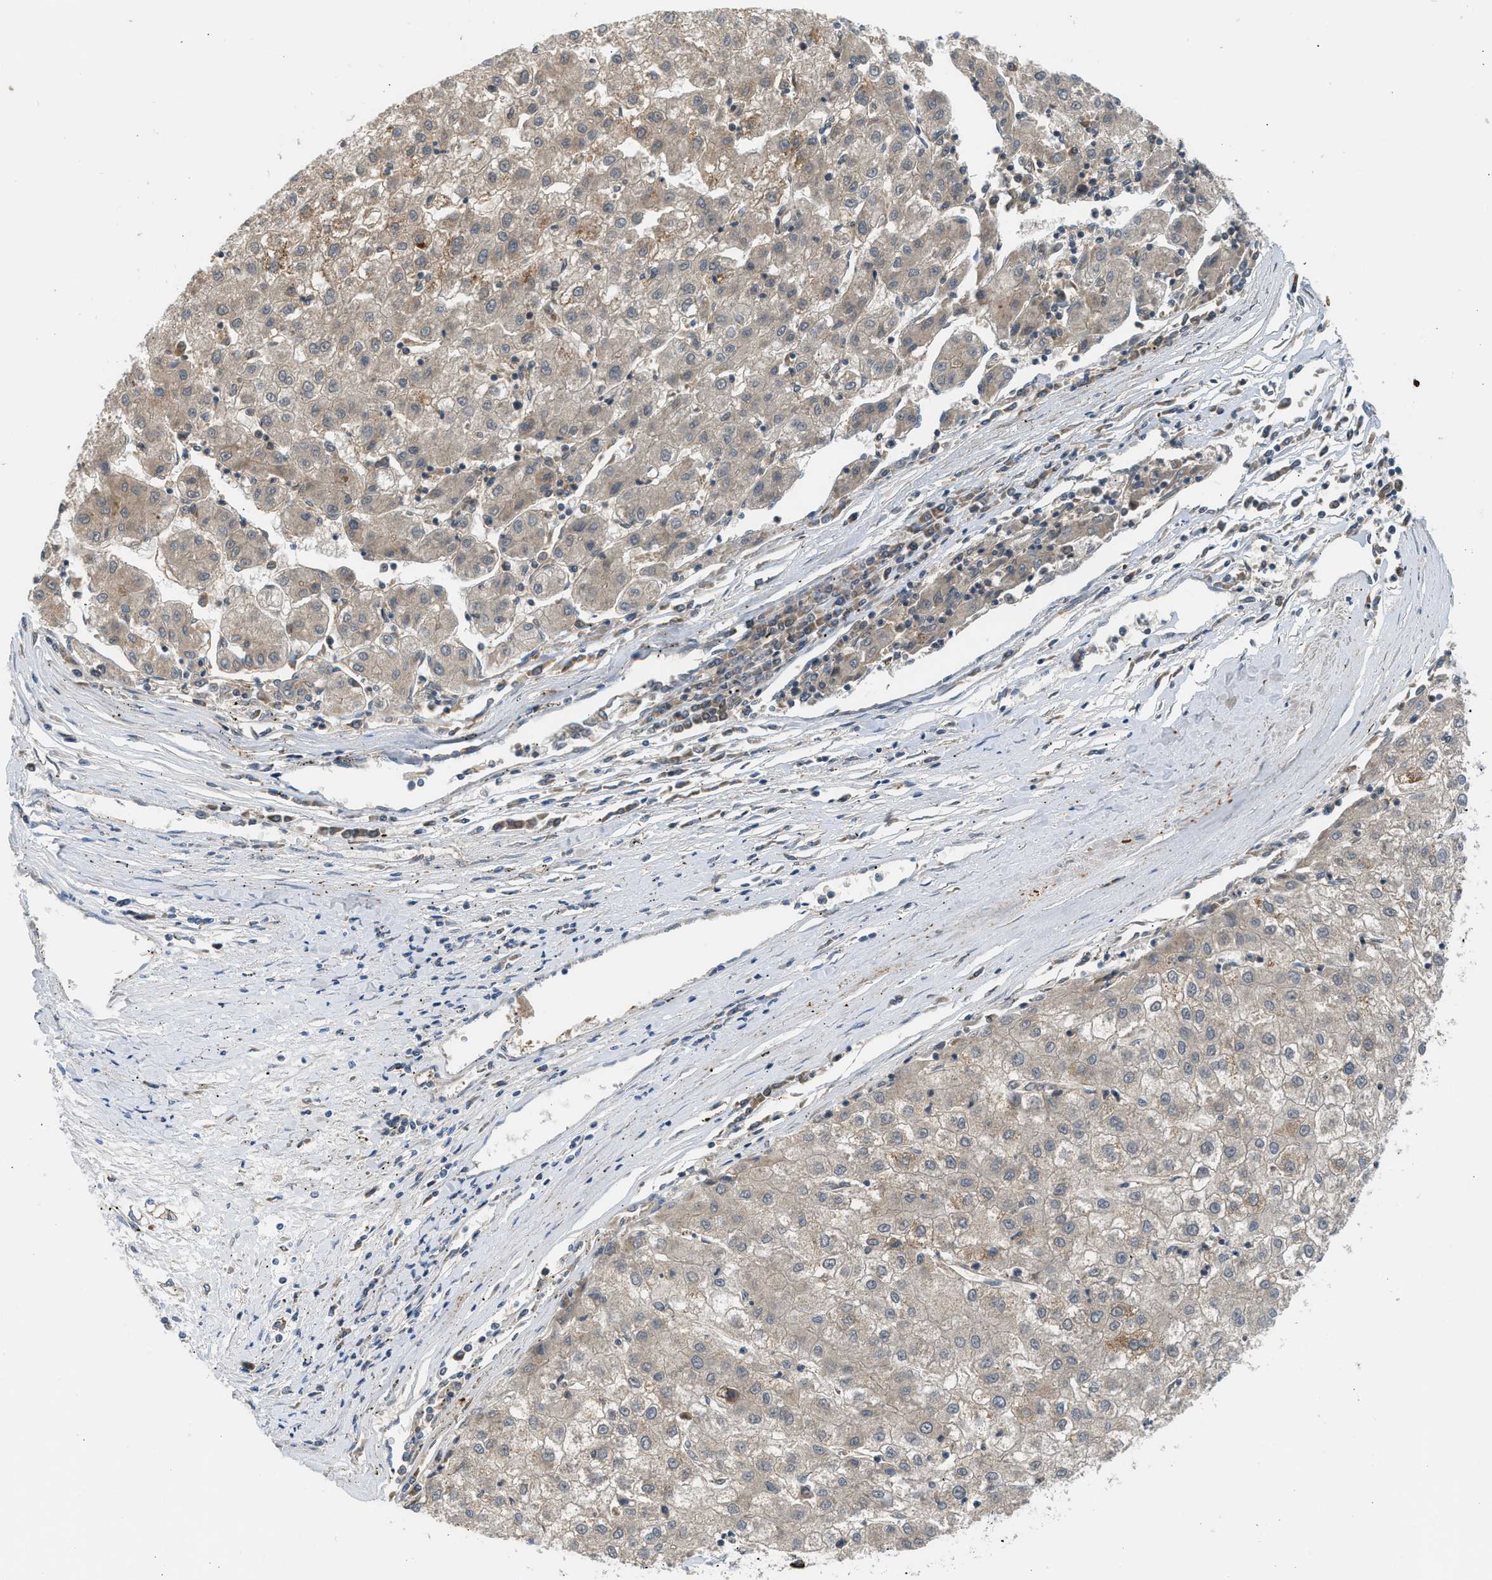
{"staining": {"intensity": "weak", "quantity": ">75%", "location": "cytoplasmic/membranous"}, "tissue": "liver cancer", "cell_type": "Tumor cells", "image_type": "cancer", "snomed": [{"axis": "morphology", "description": "Carcinoma, Hepatocellular, NOS"}, {"axis": "topography", "description": "Liver"}], "caption": "Immunohistochemical staining of human liver hepatocellular carcinoma reveals low levels of weak cytoplasmic/membranous expression in approximately >75% of tumor cells.", "gene": "GOT2", "patient": {"sex": "male", "age": 72}}